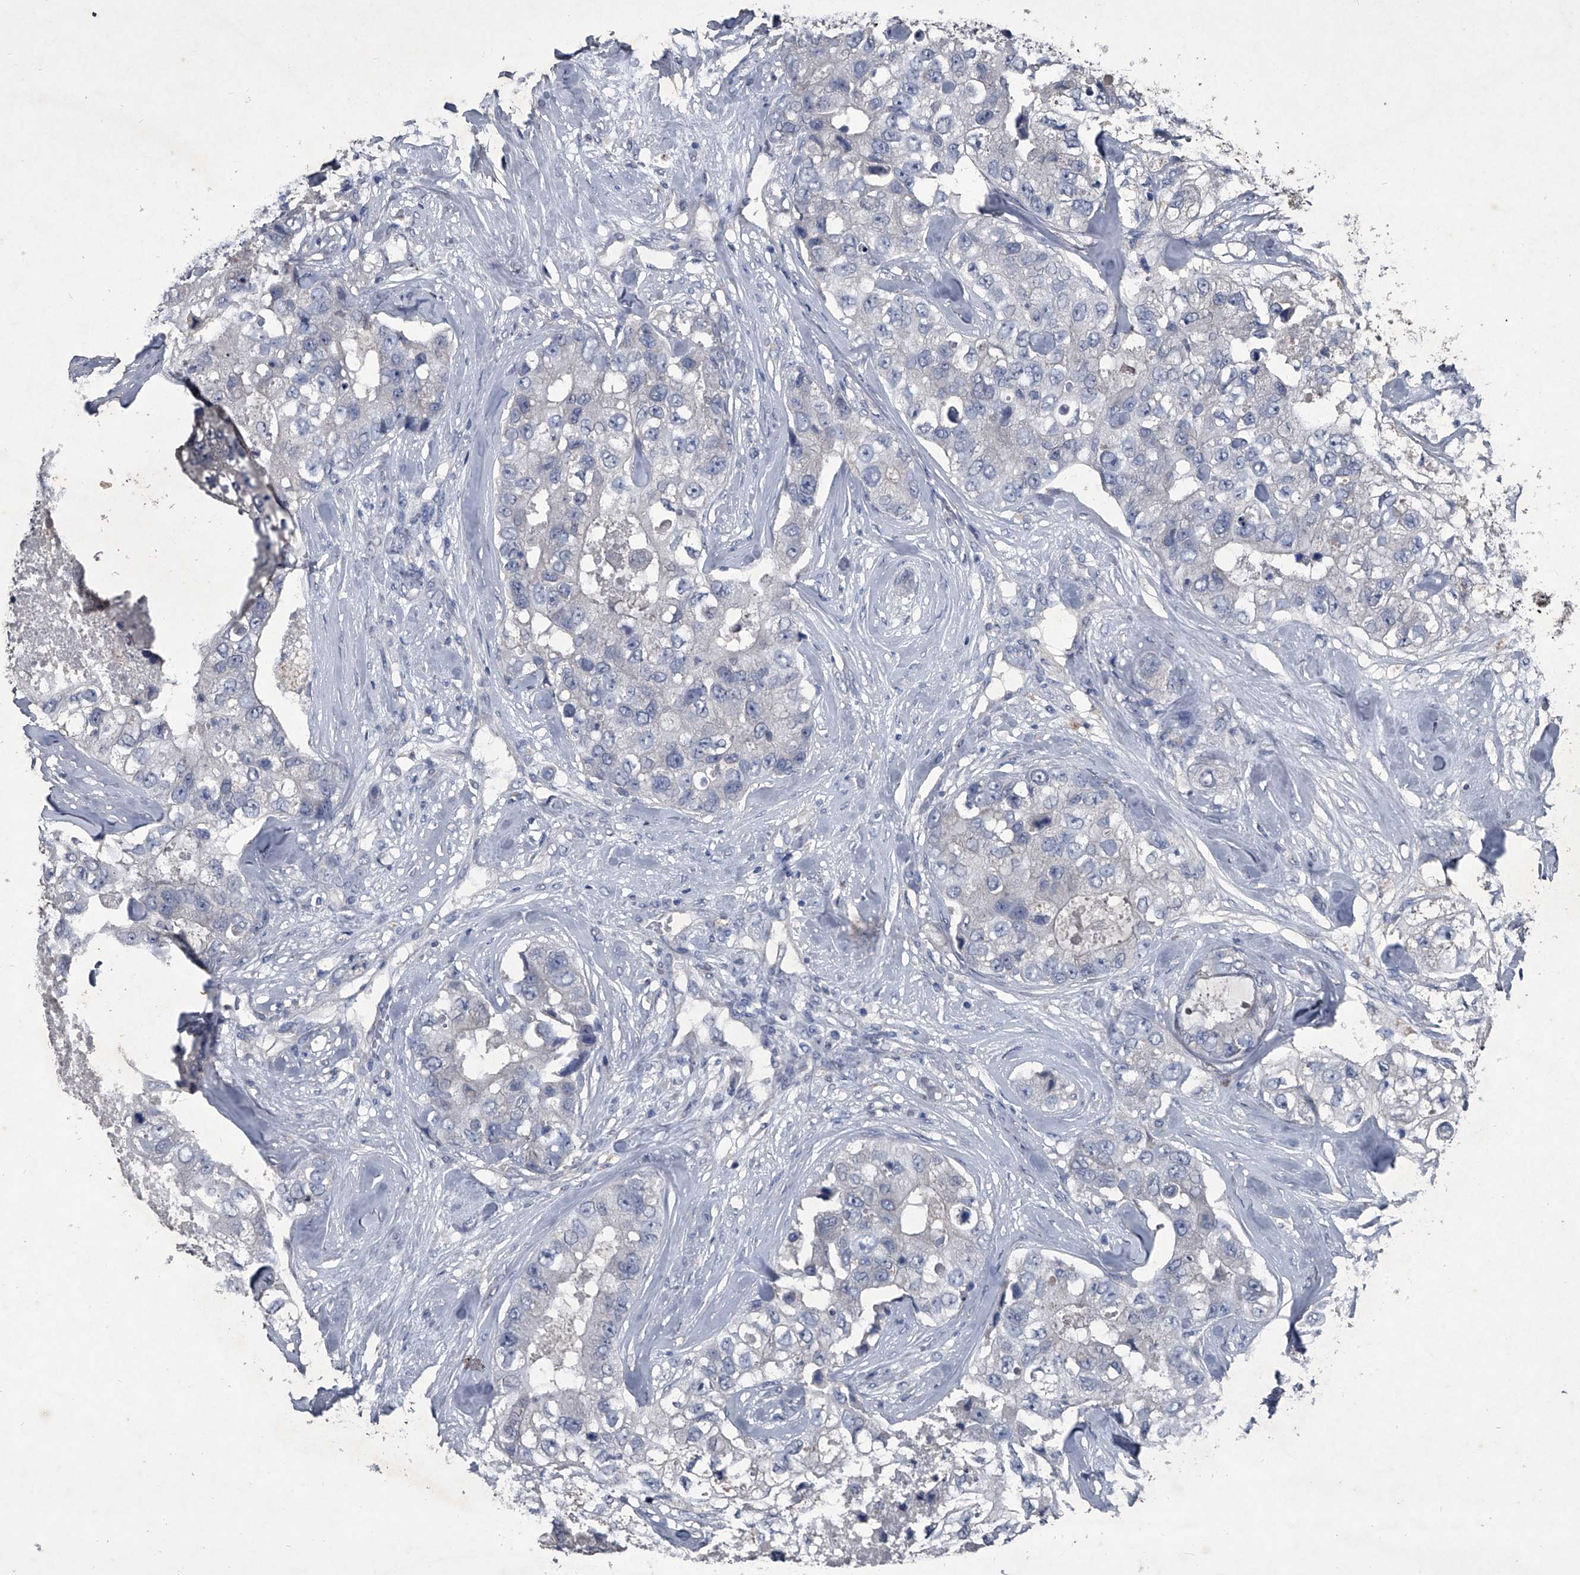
{"staining": {"intensity": "negative", "quantity": "none", "location": "none"}, "tissue": "breast cancer", "cell_type": "Tumor cells", "image_type": "cancer", "snomed": [{"axis": "morphology", "description": "Duct carcinoma"}, {"axis": "topography", "description": "Breast"}], "caption": "Tumor cells are negative for protein expression in human breast cancer.", "gene": "MAPKAP1", "patient": {"sex": "female", "age": 62}}